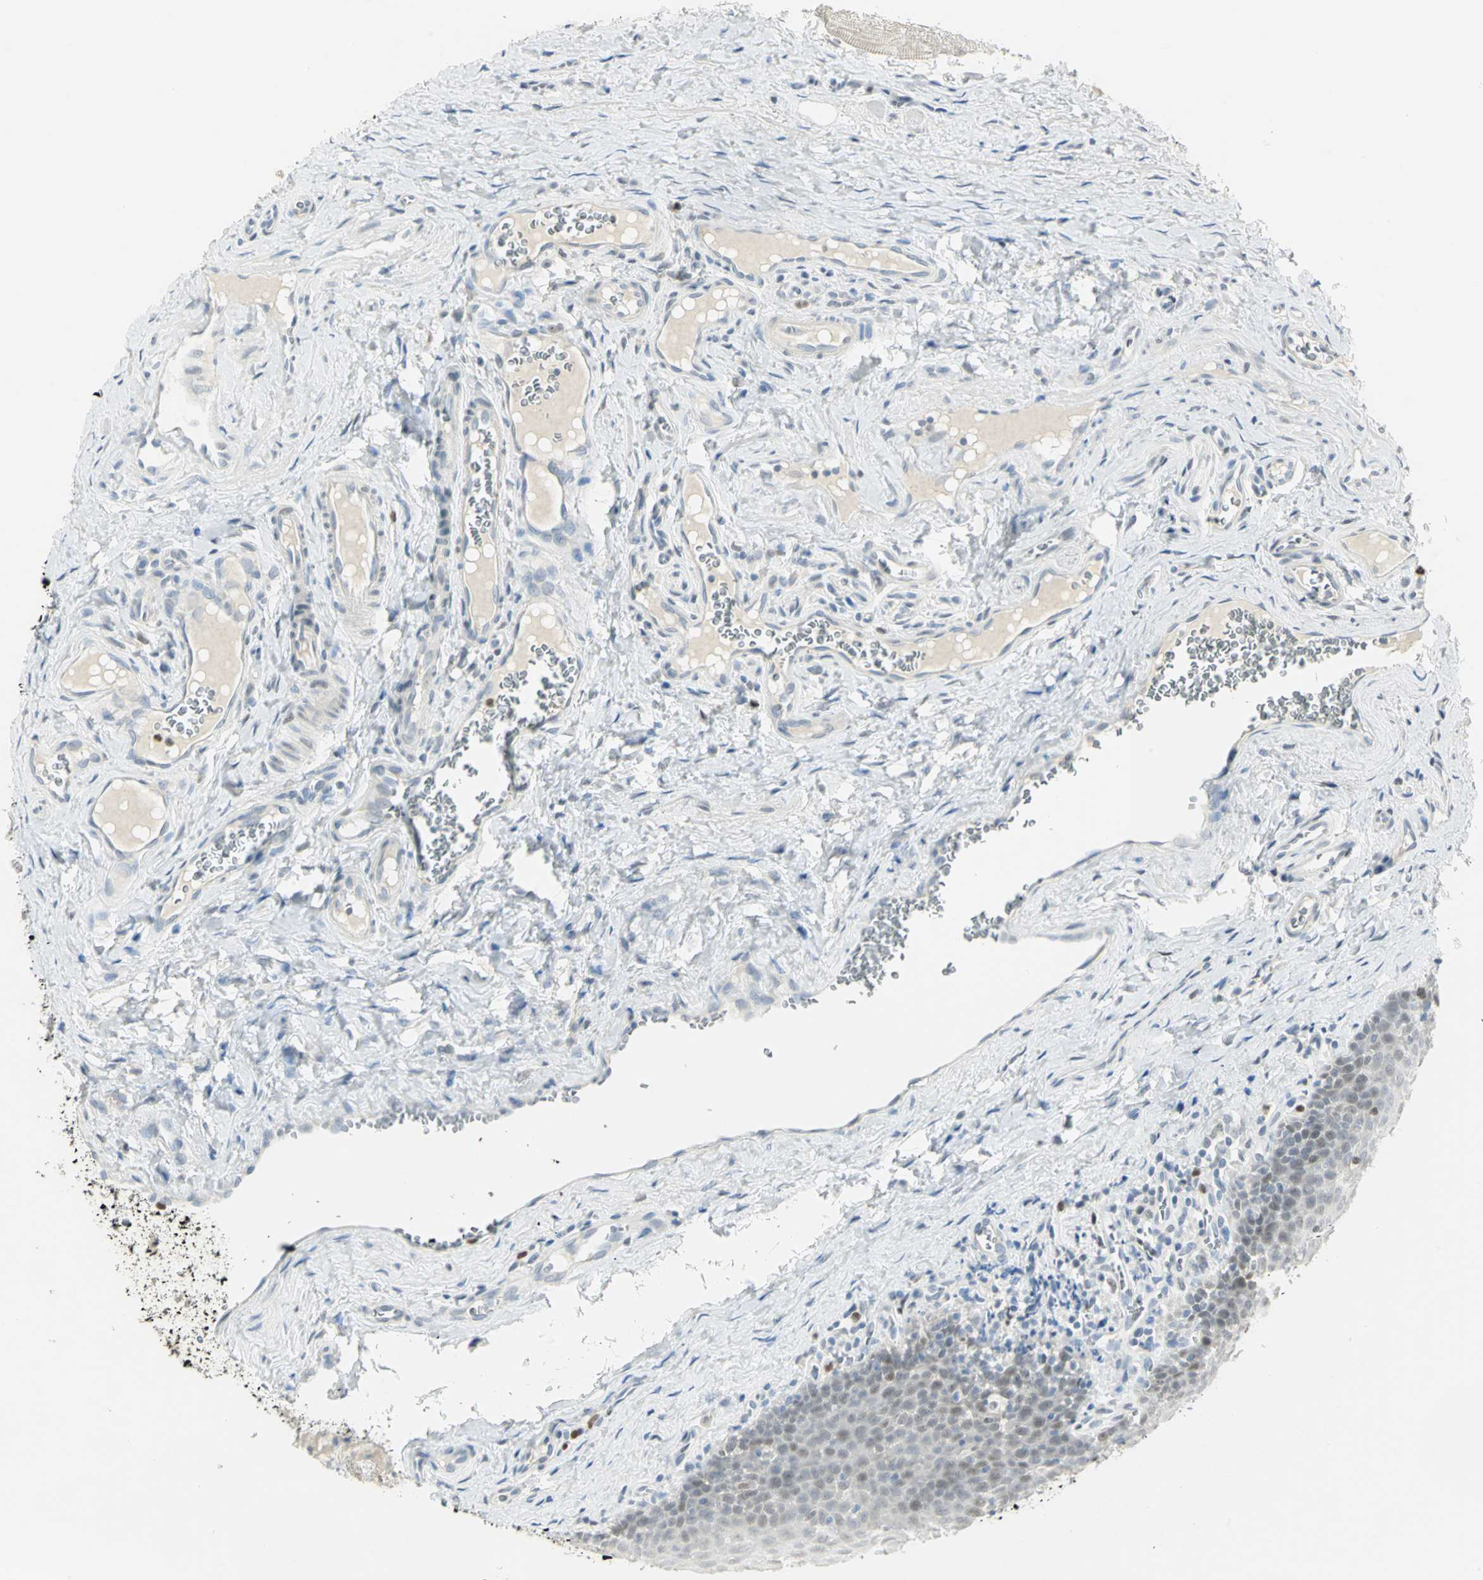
{"staining": {"intensity": "moderate", "quantity": "<25%", "location": "nuclear"}, "tissue": "oral mucosa", "cell_type": "Squamous epithelial cells", "image_type": "normal", "snomed": [{"axis": "morphology", "description": "Normal tissue, NOS"}, {"axis": "topography", "description": "Oral tissue"}], "caption": "Immunohistochemistry (DAB (3,3'-diaminobenzidine)) staining of benign human oral mucosa exhibits moderate nuclear protein staining in about <25% of squamous epithelial cells.", "gene": "BCL6", "patient": {"sex": "male", "age": 20}}